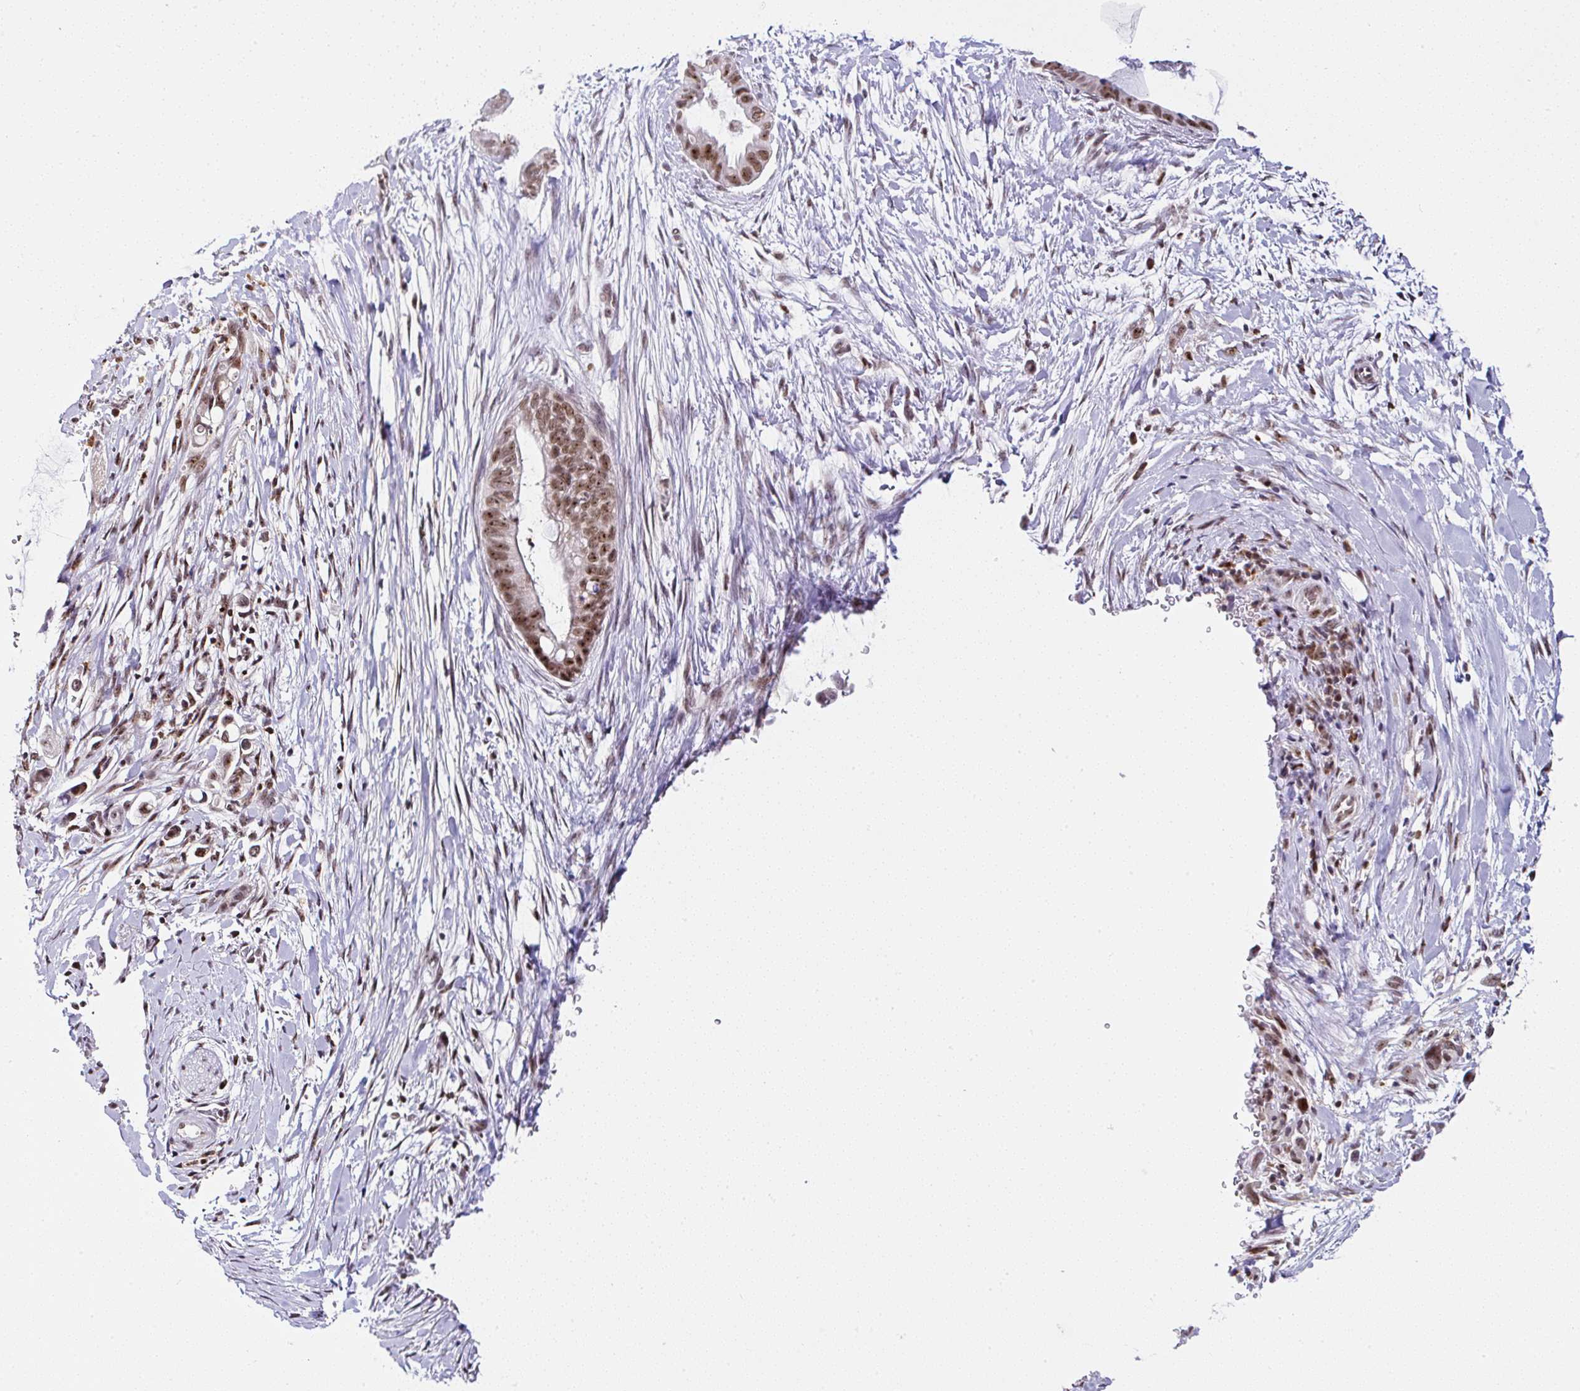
{"staining": {"intensity": "moderate", "quantity": ">75%", "location": "nuclear"}, "tissue": "pancreatic cancer", "cell_type": "Tumor cells", "image_type": "cancer", "snomed": [{"axis": "morphology", "description": "Adenocarcinoma, NOS"}, {"axis": "topography", "description": "Pancreas"}], "caption": "There is medium levels of moderate nuclear staining in tumor cells of pancreatic adenocarcinoma, as demonstrated by immunohistochemical staining (brown color).", "gene": "PTPN2", "patient": {"sex": "male", "age": 75}}